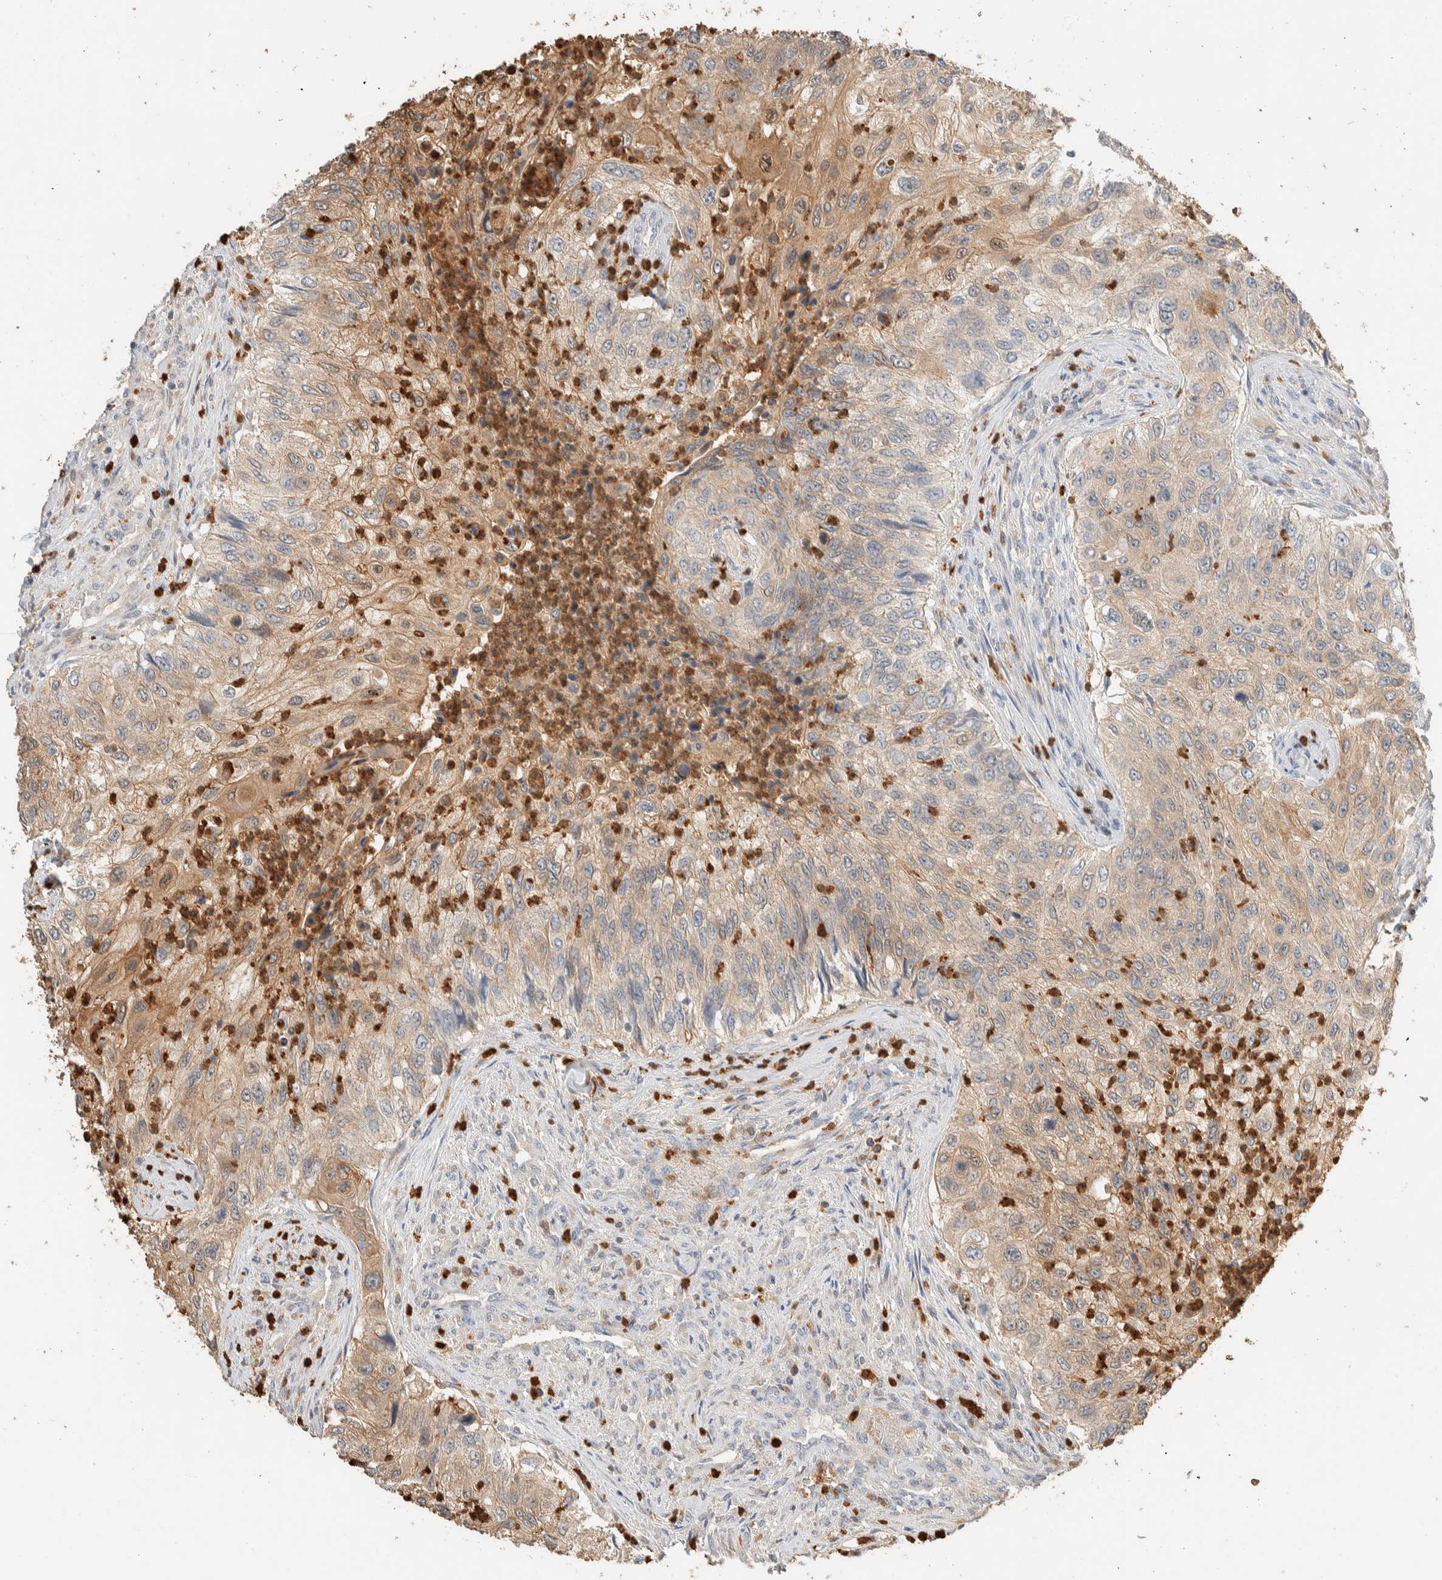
{"staining": {"intensity": "weak", "quantity": "25%-75%", "location": "cytoplasmic/membranous"}, "tissue": "urothelial cancer", "cell_type": "Tumor cells", "image_type": "cancer", "snomed": [{"axis": "morphology", "description": "Urothelial carcinoma, High grade"}, {"axis": "topography", "description": "Urinary bladder"}], "caption": "Protein positivity by immunohistochemistry exhibits weak cytoplasmic/membranous expression in about 25%-75% of tumor cells in urothelial cancer.", "gene": "SETD4", "patient": {"sex": "female", "age": 60}}